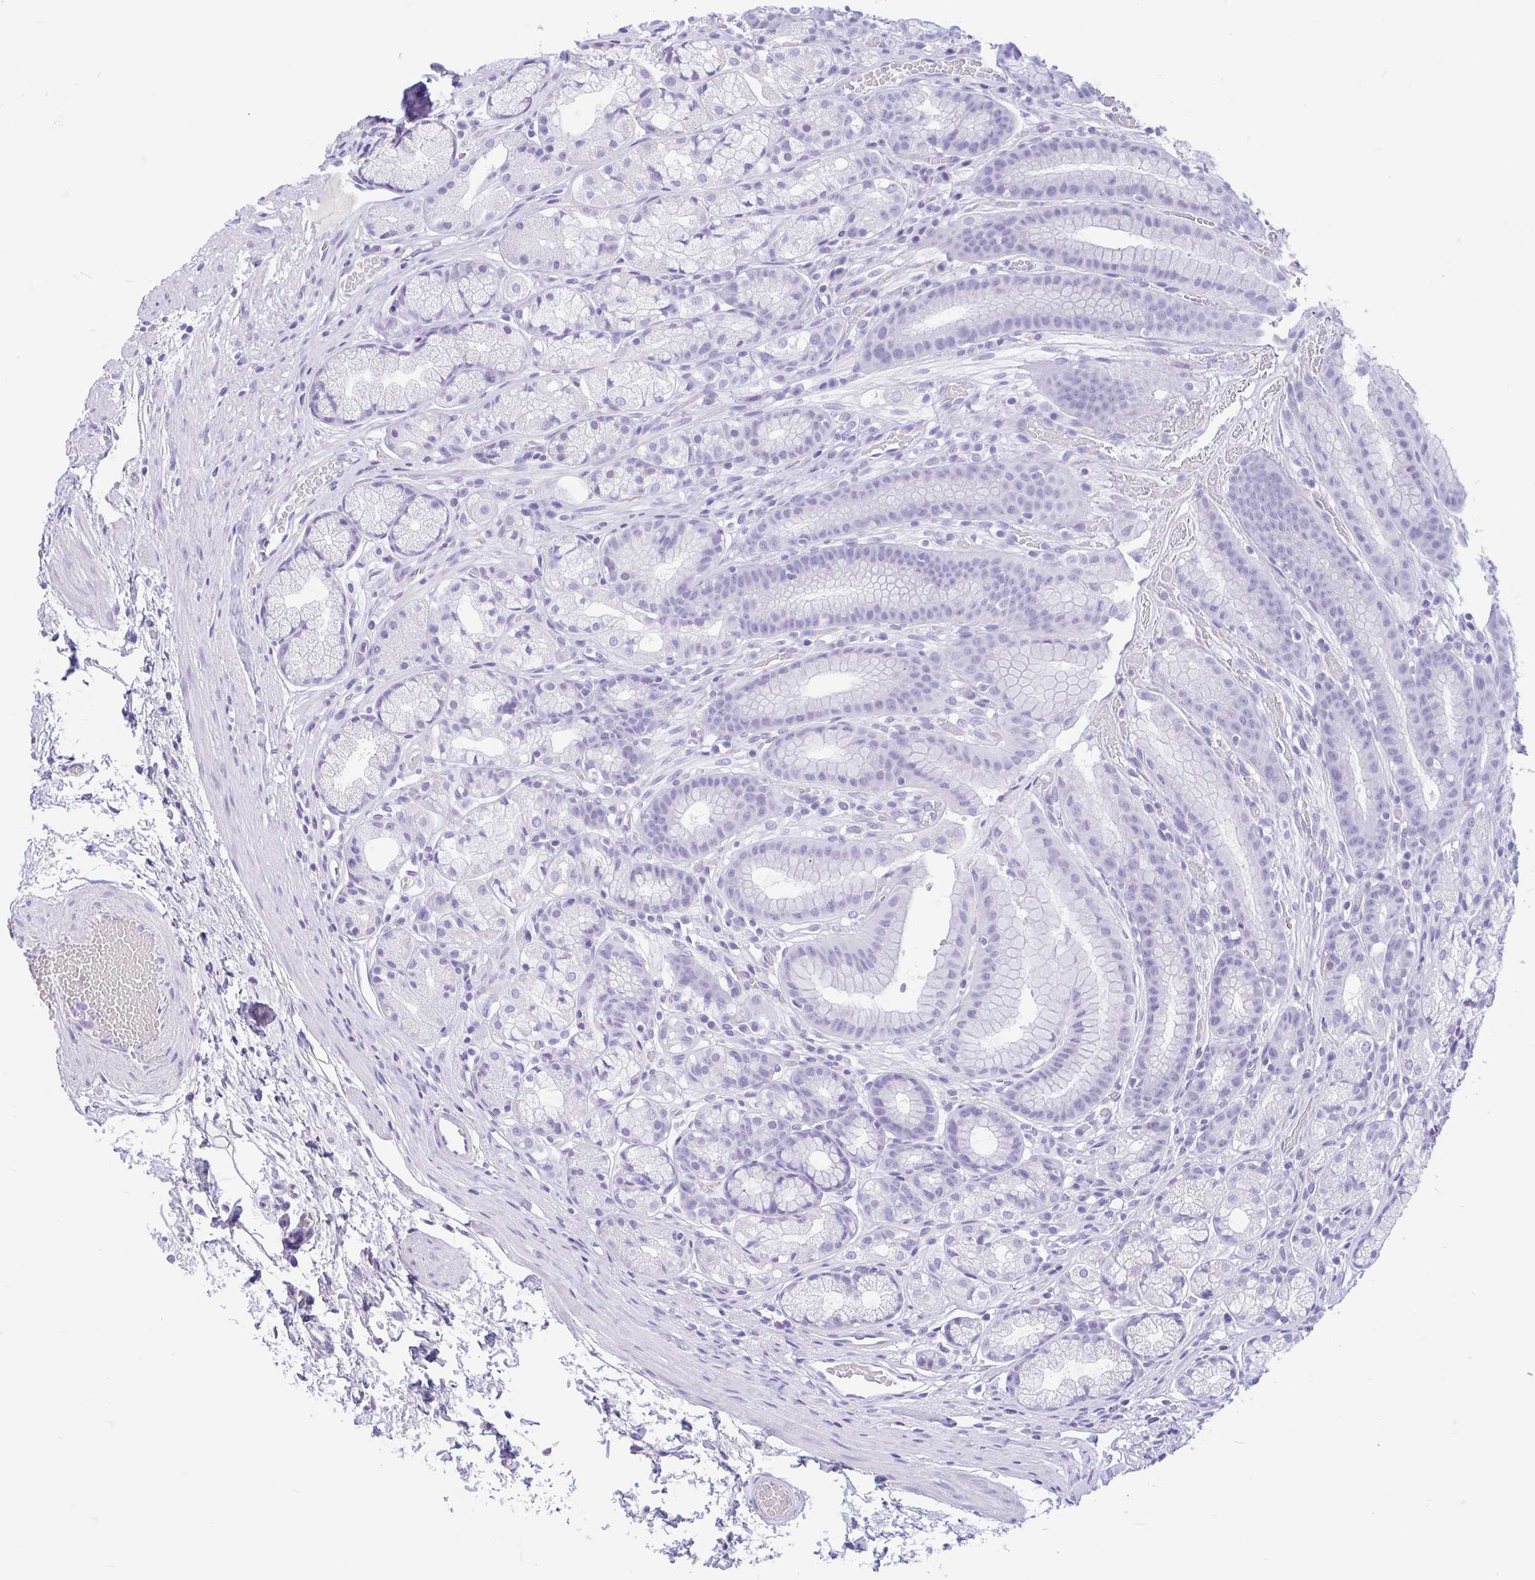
{"staining": {"intensity": "negative", "quantity": "none", "location": "none"}, "tissue": "stomach", "cell_type": "Glandular cells", "image_type": "normal", "snomed": [{"axis": "morphology", "description": "Normal tissue, NOS"}, {"axis": "topography", "description": "Smooth muscle"}, {"axis": "topography", "description": "Stomach"}], "caption": "Stomach stained for a protein using IHC demonstrates no expression glandular cells.", "gene": "ZNF319", "patient": {"sex": "male", "age": 70}}